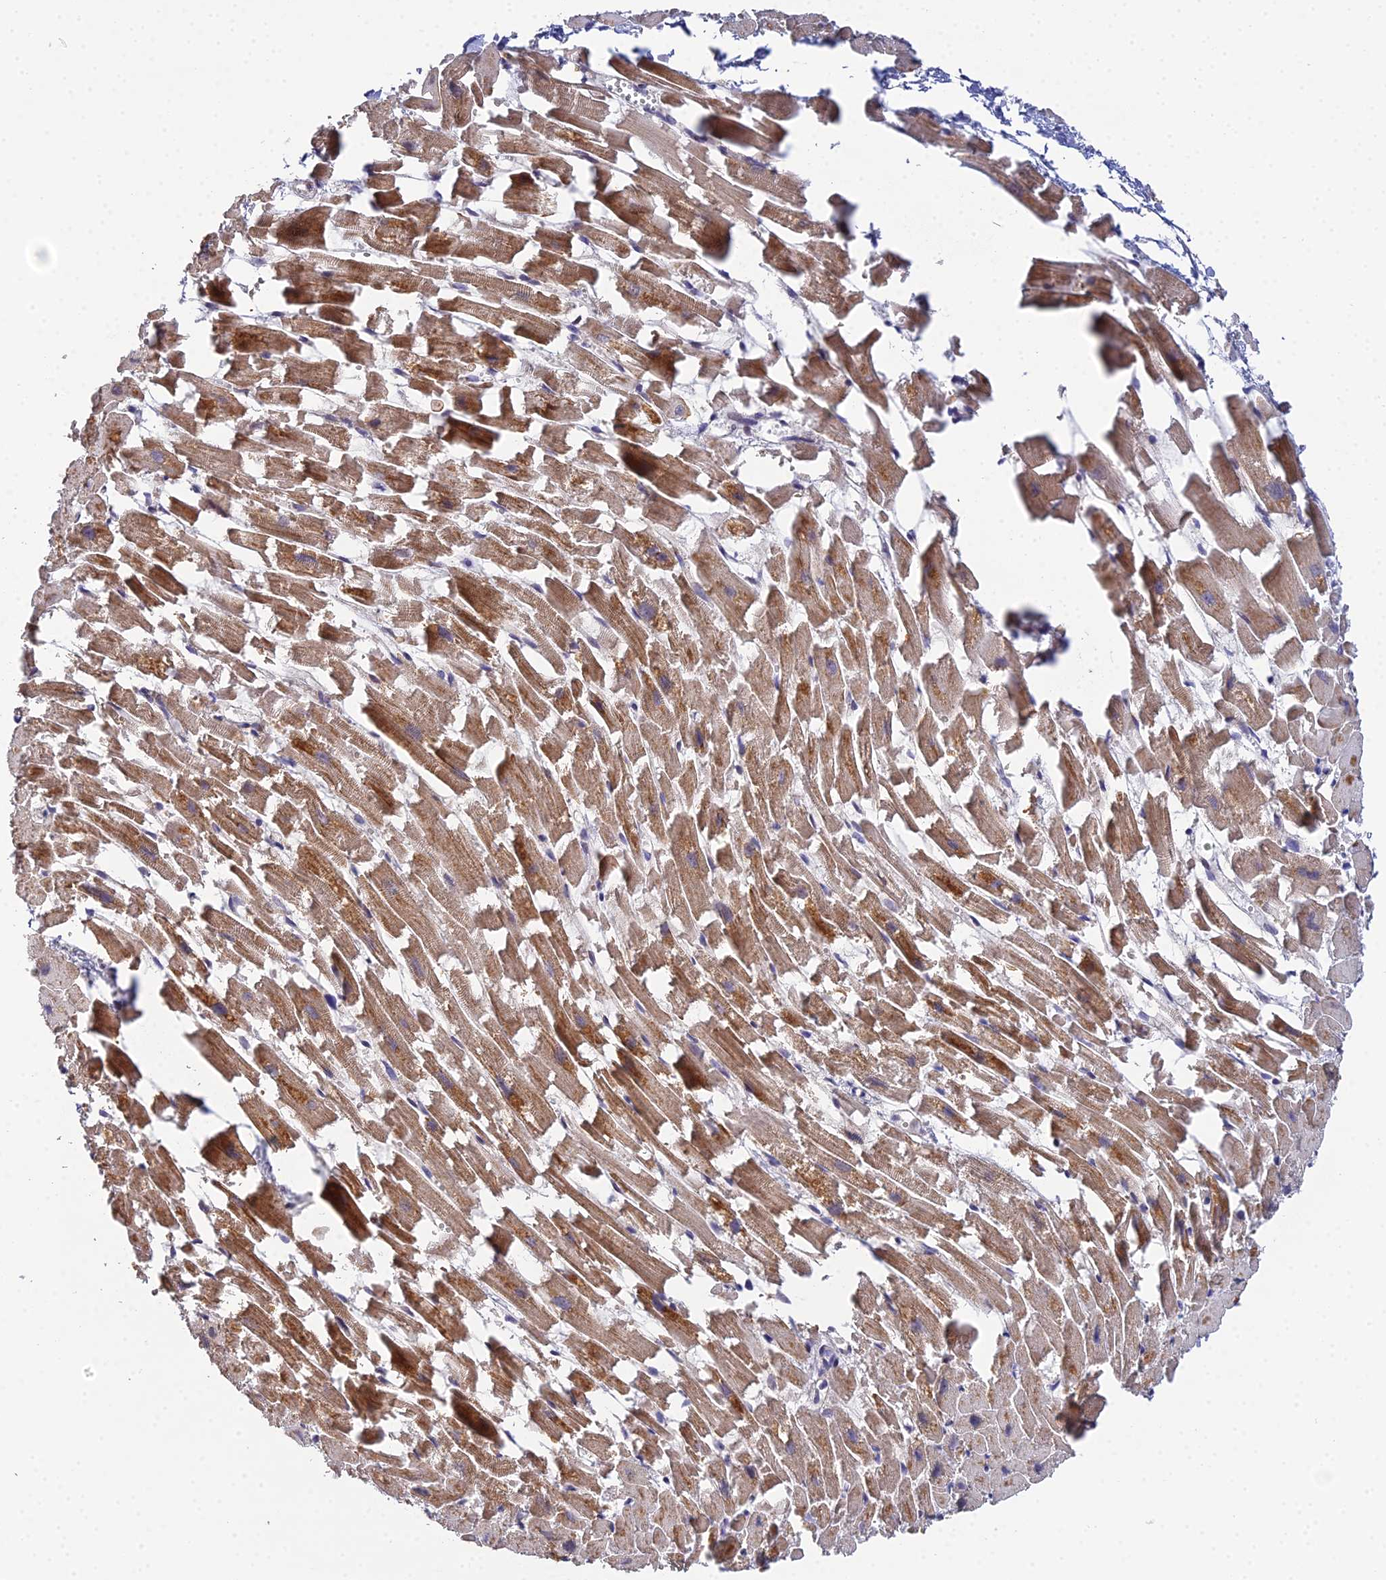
{"staining": {"intensity": "moderate", "quantity": "25%-75%", "location": "cytoplasmic/membranous,nuclear"}, "tissue": "heart muscle", "cell_type": "Cardiomyocytes", "image_type": "normal", "snomed": [{"axis": "morphology", "description": "Normal tissue, NOS"}, {"axis": "topography", "description": "Heart"}], "caption": "Immunohistochemistry histopathology image of normal heart muscle: heart muscle stained using immunohistochemistry shows medium levels of moderate protein expression localized specifically in the cytoplasmic/membranous,nuclear of cardiomyocytes, appearing as a cytoplasmic/membranous,nuclear brown color.", "gene": "BIVM", "patient": {"sex": "female", "age": 64}}